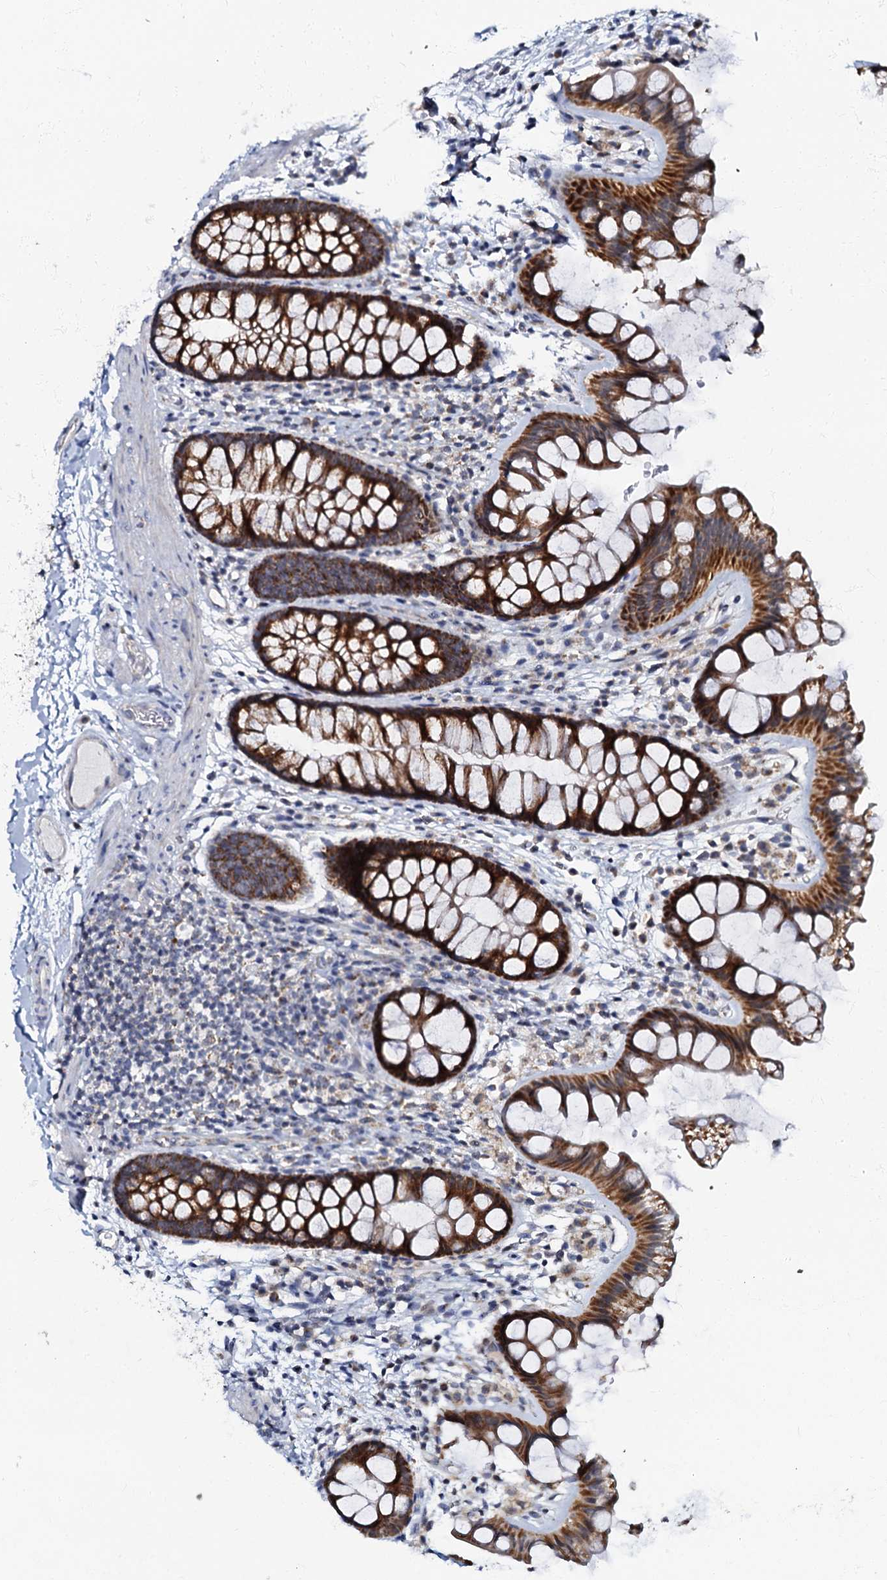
{"staining": {"intensity": "negative", "quantity": "none", "location": "none"}, "tissue": "colon", "cell_type": "Endothelial cells", "image_type": "normal", "snomed": [{"axis": "morphology", "description": "Normal tissue, NOS"}, {"axis": "topography", "description": "Colon"}], "caption": "An IHC photomicrograph of normal colon is shown. There is no staining in endothelial cells of colon. (Stains: DAB IHC with hematoxylin counter stain, Microscopy: brightfield microscopy at high magnification).", "gene": "MRPL51", "patient": {"sex": "female", "age": 62}}